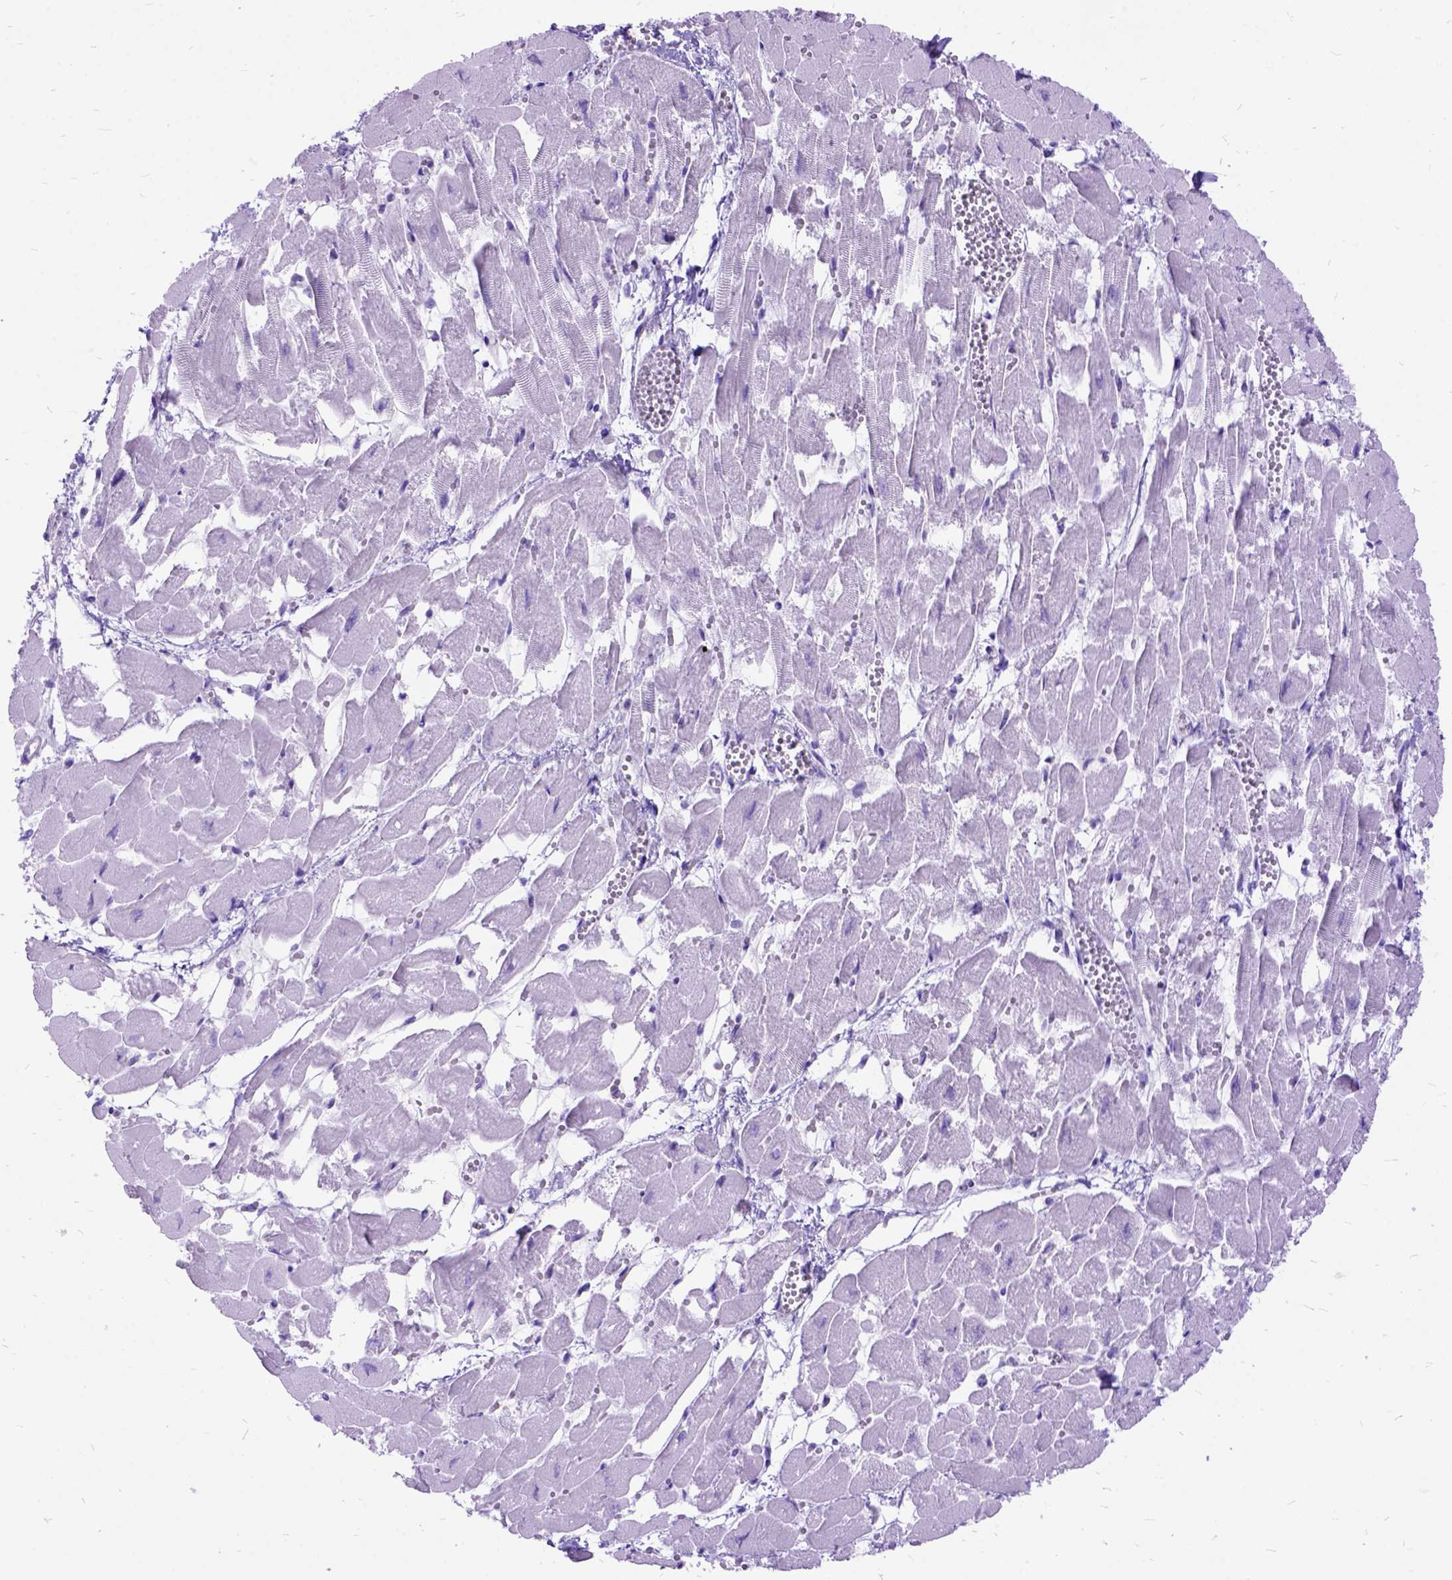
{"staining": {"intensity": "negative", "quantity": "none", "location": "none"}, "tissue": "heart muscle", "cell_type": "Cardiomyocytes", "image_type": "normal", "snomed": [{"axis": "morphology", "description": "Normal tissue, NOS"}, {"axis": "topography", "description": "Heart"}], "caption": "This photomicrograph is of unremarkable heart muscle stained with IHC to label a protein in brown with the nuclei are counter-stained blue. There is no staining in cardiomyocytes. (Stains: DAB immunohistochemistry with hematoxylin counter stain, Microscopy: brightfield microscopy at high magnification).", "gene": "ARL9", "patient": {"sex": "female", "age": 52}}